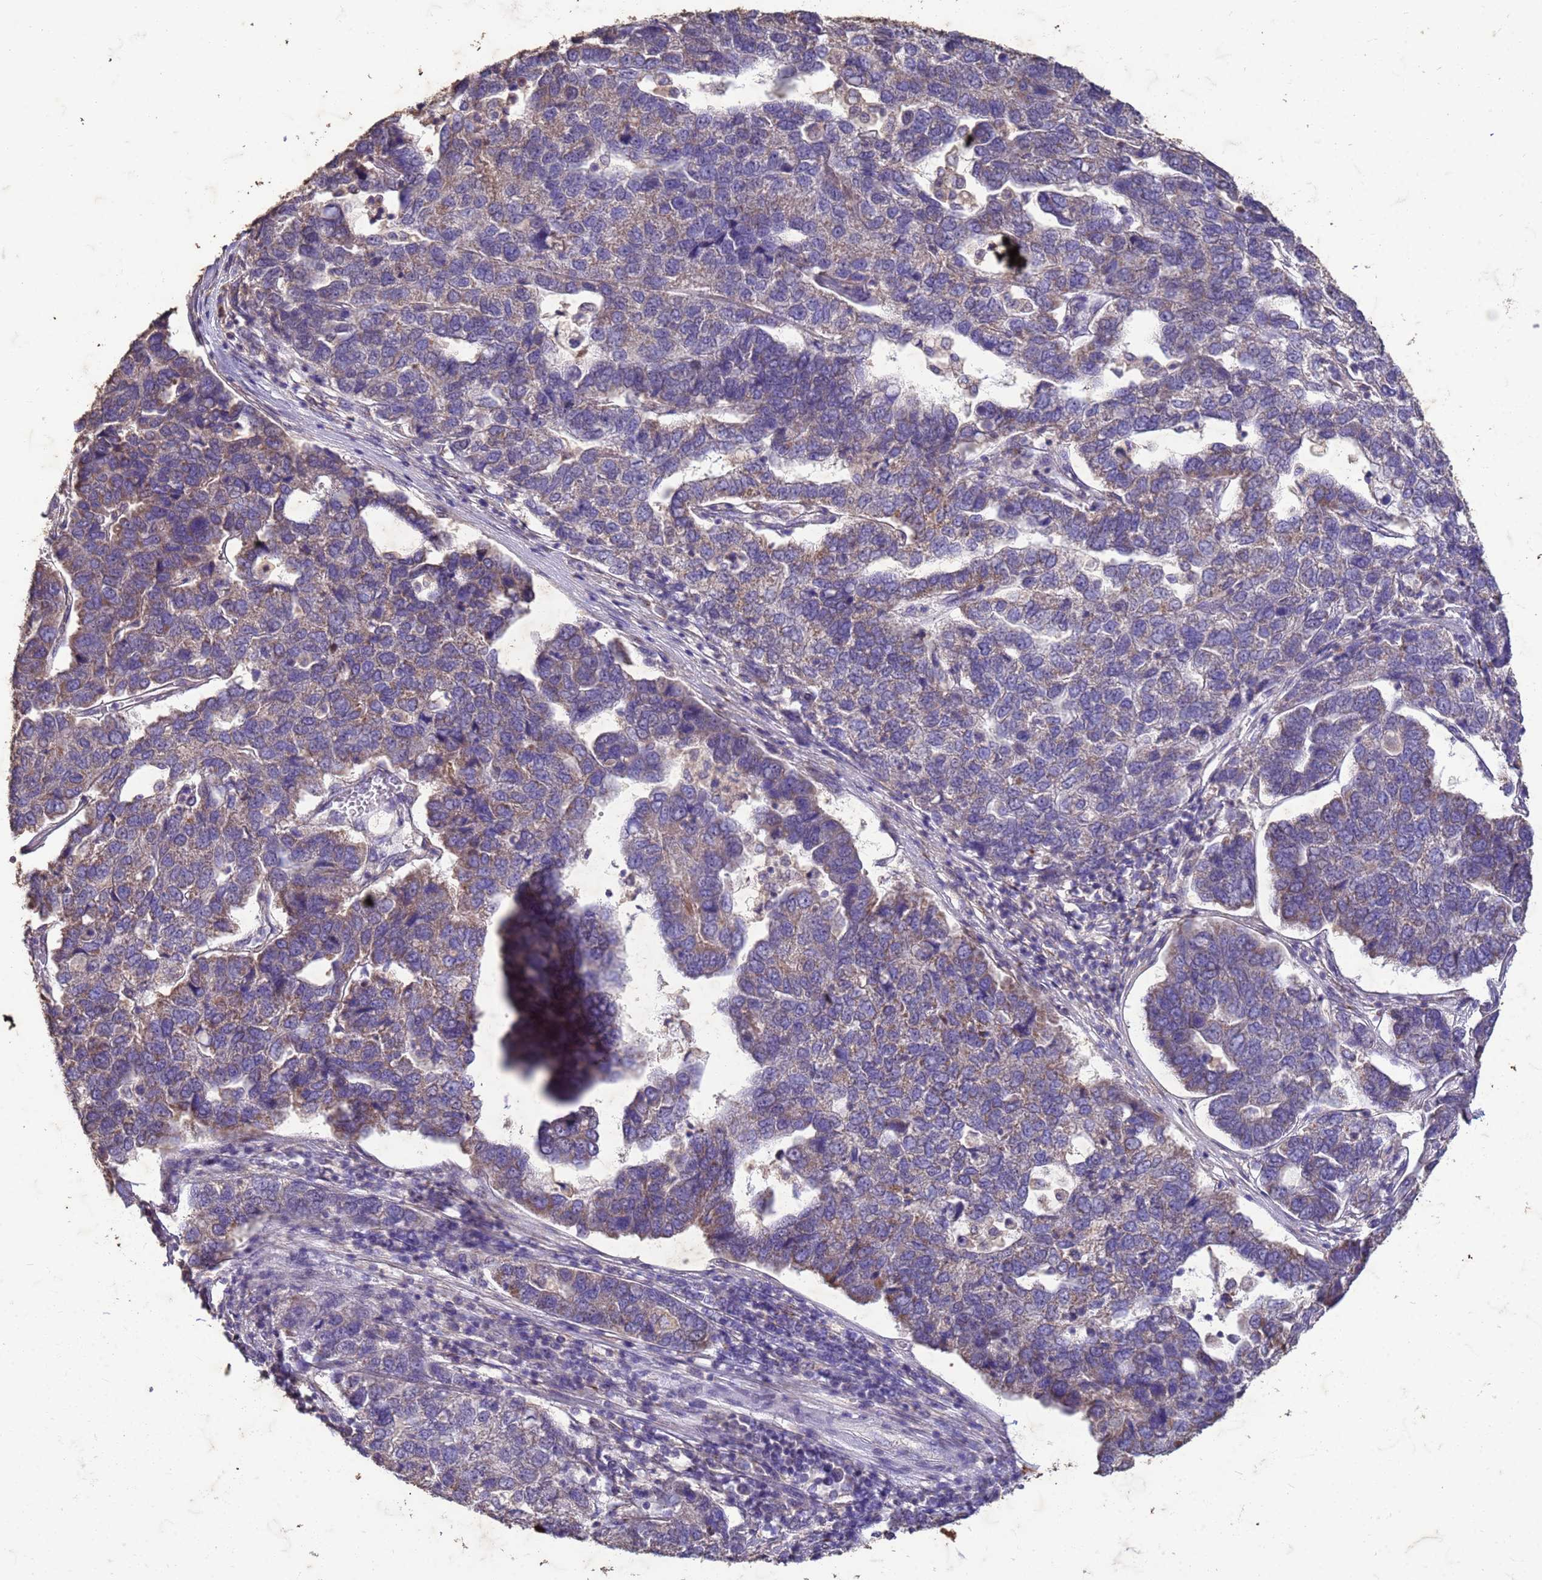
{"staining": {"intensity": "weak", "quantity": "25%-75%", "location": "cytoplasmic/membranous"}, "tissue": "pancreatic cancer", "cell_type": "Tumor cells", "image_type": "cancer", "snomed": [{"axis": "morphology", "description": "Adenocarcinoma, NOS"}, {"axis": "topography", "description": "Pancreas"}], "caption": "Protein analysis of pancreatic cancer tissue displays weak cytoplasmic/membranous staining in approximately 25%-75% of tumor cells.", "gene": "SLC25A15", "patient": {"sex": "female", "age": 61}}